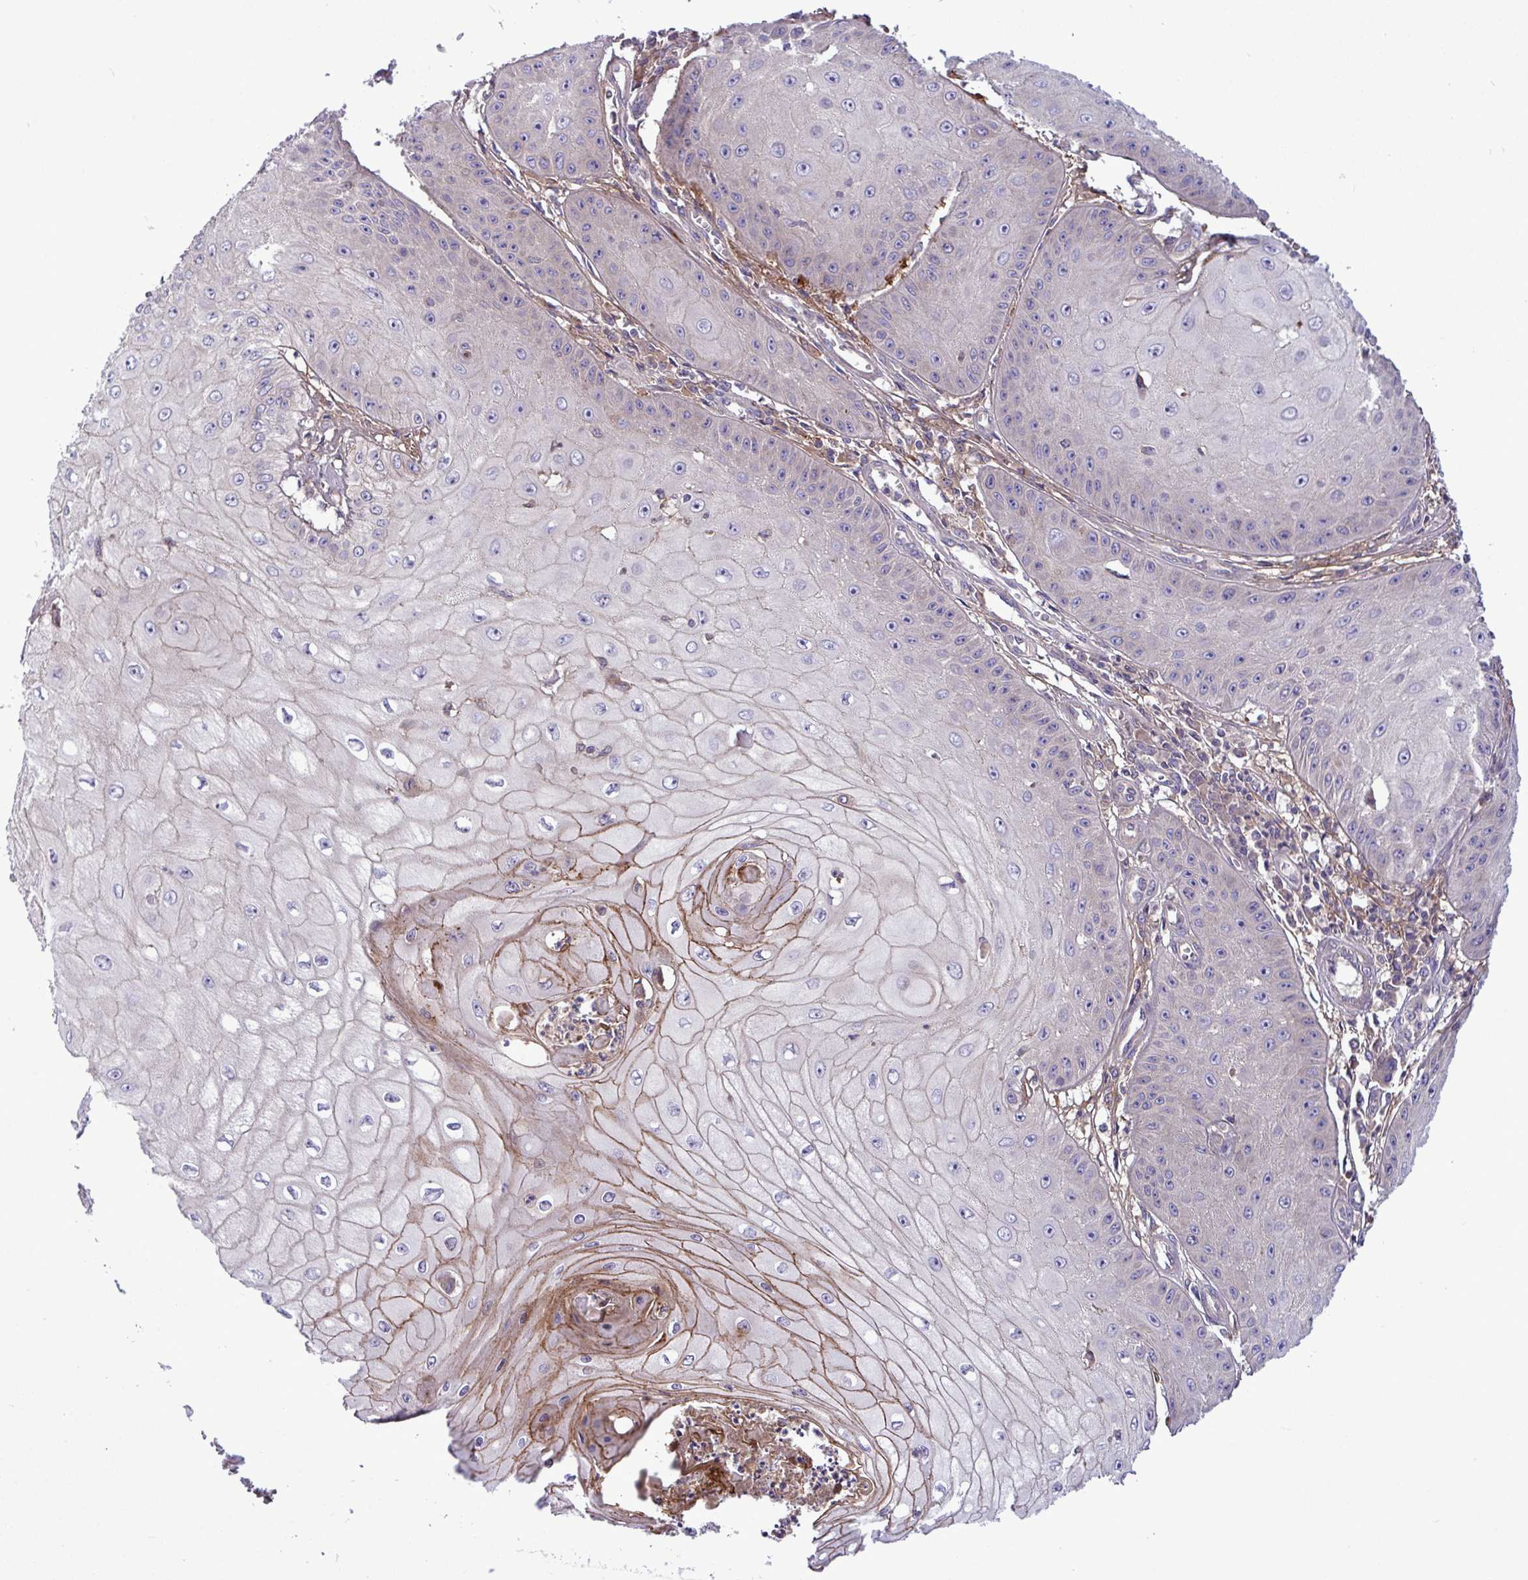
{"staining": {"intensity": "weak", "quantity": "<25%", "location": "cytoplasmic/membranous"}, "tissue": "skin cancer", "cell_type": "Tumor cells", "image_type": "cancer", "snomed": [{"axis": "morphology", "description": "Squamous cell carcinoma, NOS"}, {"axis": "topography", "description": "Skin"}], "caption": "IHC photomicrograph of neoplastic tissue: skin cancer stained with DAB (3,3'-diaminobenzidine) displays no significant protein expression in tumor cells.", "gene": "GRB14", "patient": {"sex": "male", "age": 70}}